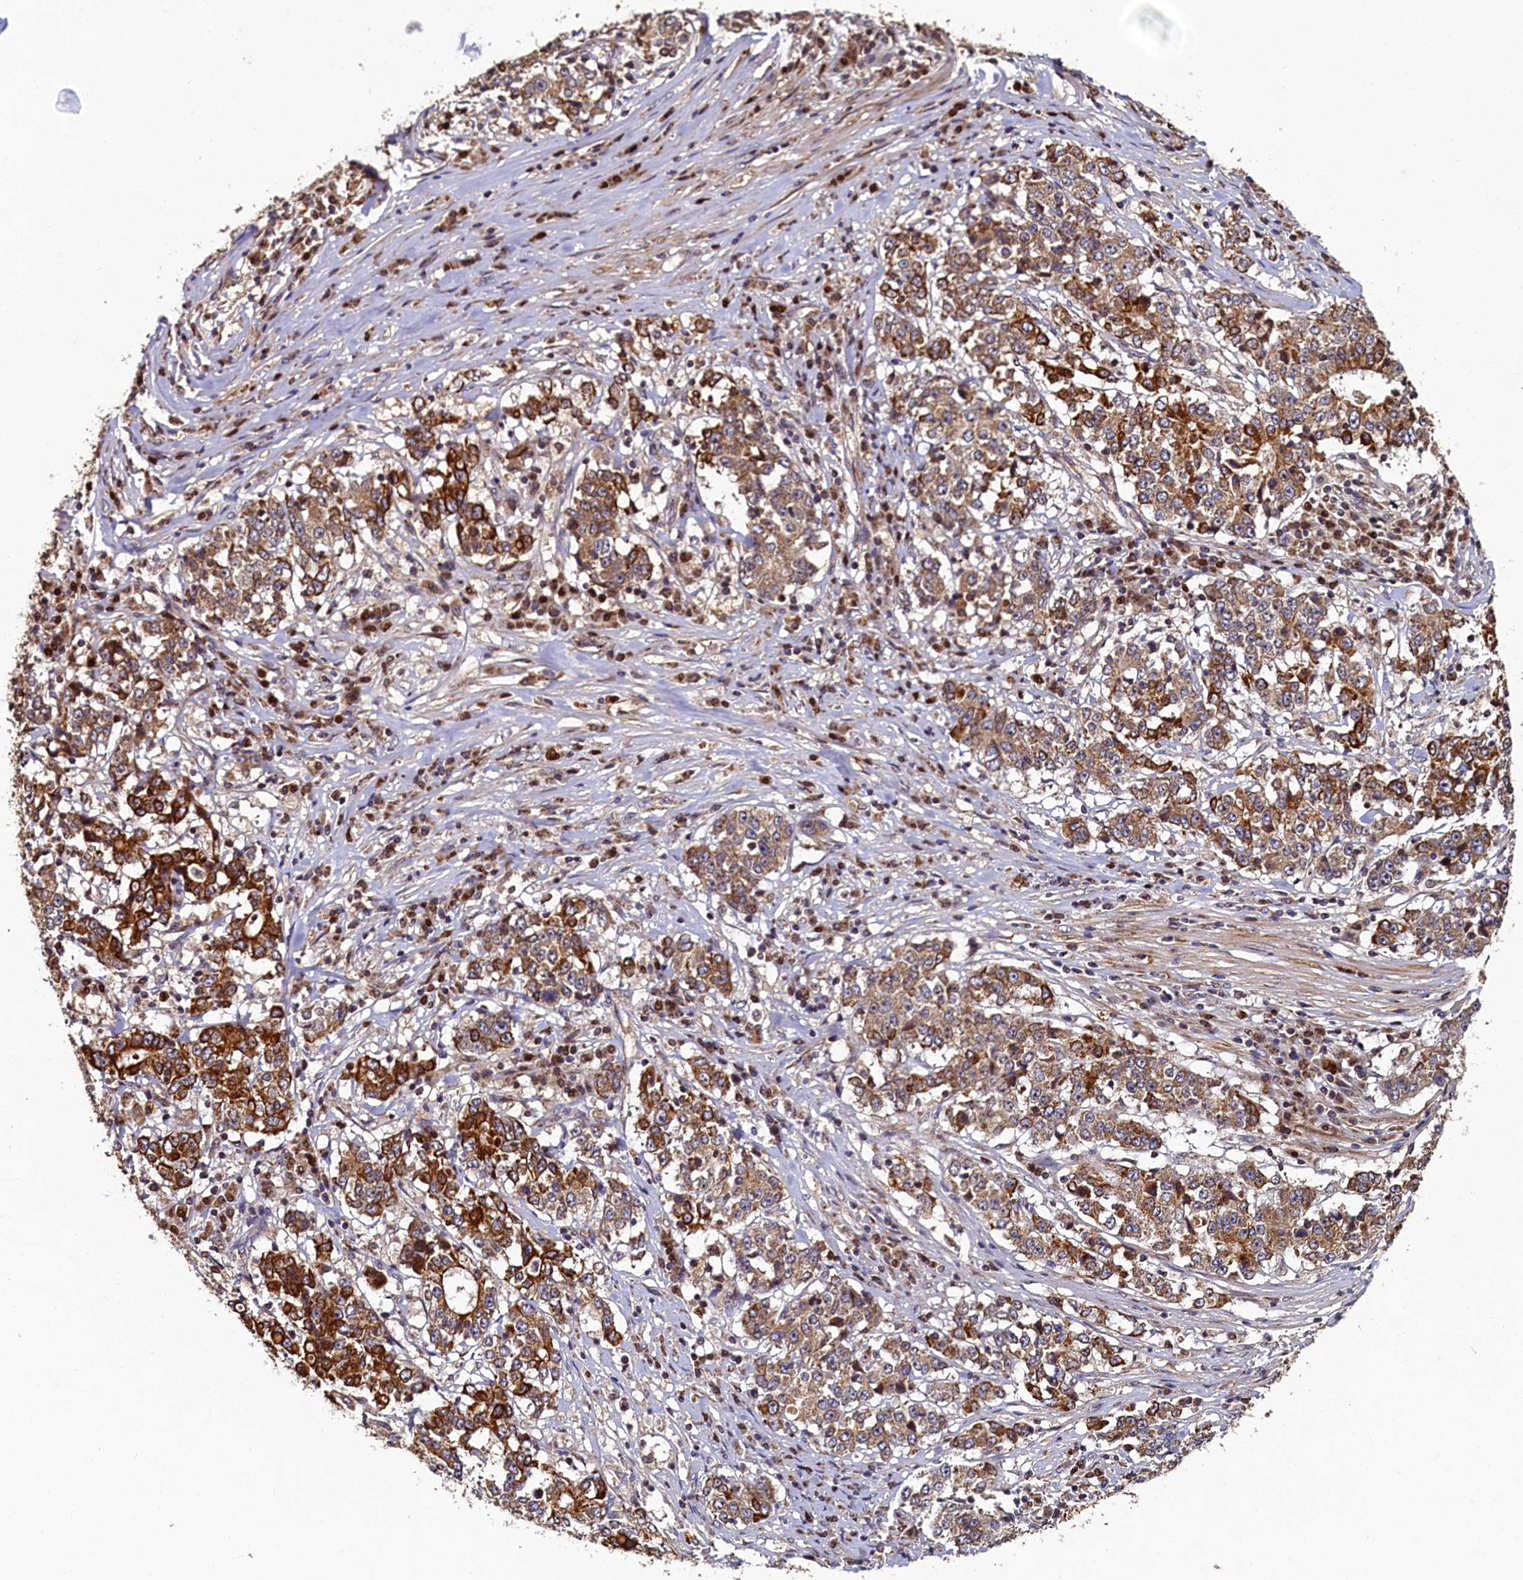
{"staining": {"intensity": "moderate", "quantity": ">75%", "location": "cytoplasmic/membranous"}, "tissue": "stomach cancer", "cell_type": "Tumor cells", "image_type": "cancer", "snomed": [{"axis": "morphology", "description": "Adenocarcinoma, NOS"}, {"axis": "topography", "description": "Stomach"}], "caption": "Brown immunohistochemical staining in stomach adenocarcinoma displays moderate cytoplasmic/membranous staining in approximately >75% of tumor cells. Ihc stains the protein in brown and the nuclei are stained blue.", "gene": "NCKAP5L", "patient": {"sex": "male", "age": 59}}